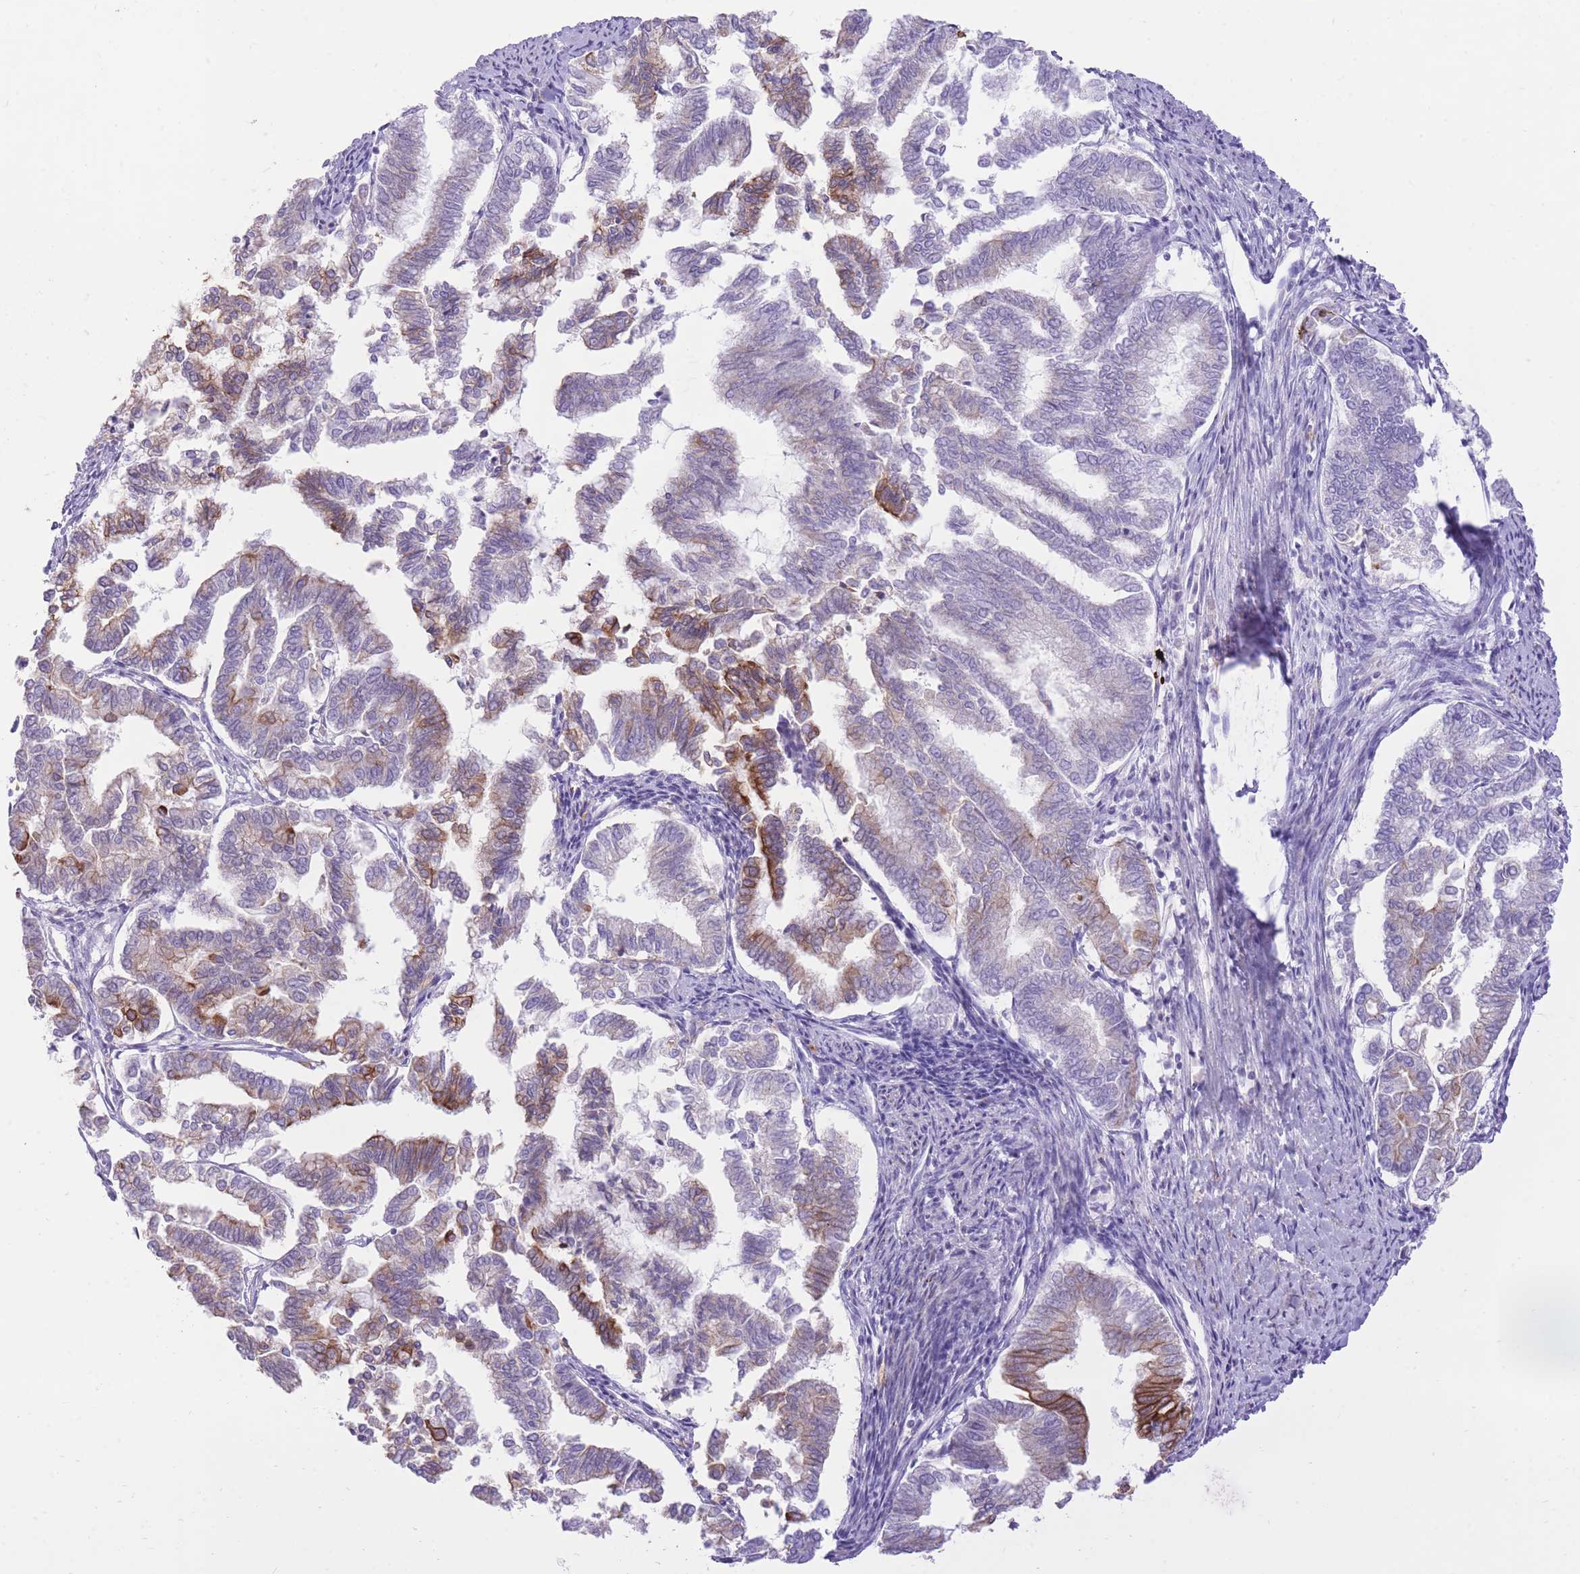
{"staining": {"intensity": "moderate", "quantity": "<25%", "location": "cytoplasmic/membranous"}, "tissue": "endometrial cancer", "cell_type": "Tumor cells", "image_type": "cancer", "snomed": [{"axis": "morphology", "description": "Adenocarcinoma, NOS"}, {"axis": "topography", "description": "Endometrium"}], "caption": "Immunohistochemical staining of adenocarcinoma (endometrial) demonstrates low levels of moderate cytoplasmic/membranous staining in approximately <25% of tumor cells. (DAB (3,3'-diaminobenzidine) = brown stain, brightfield microscopy at high magnification).", "gene": "MEIS3", "patient": {"sex": "female", "age": 79}}